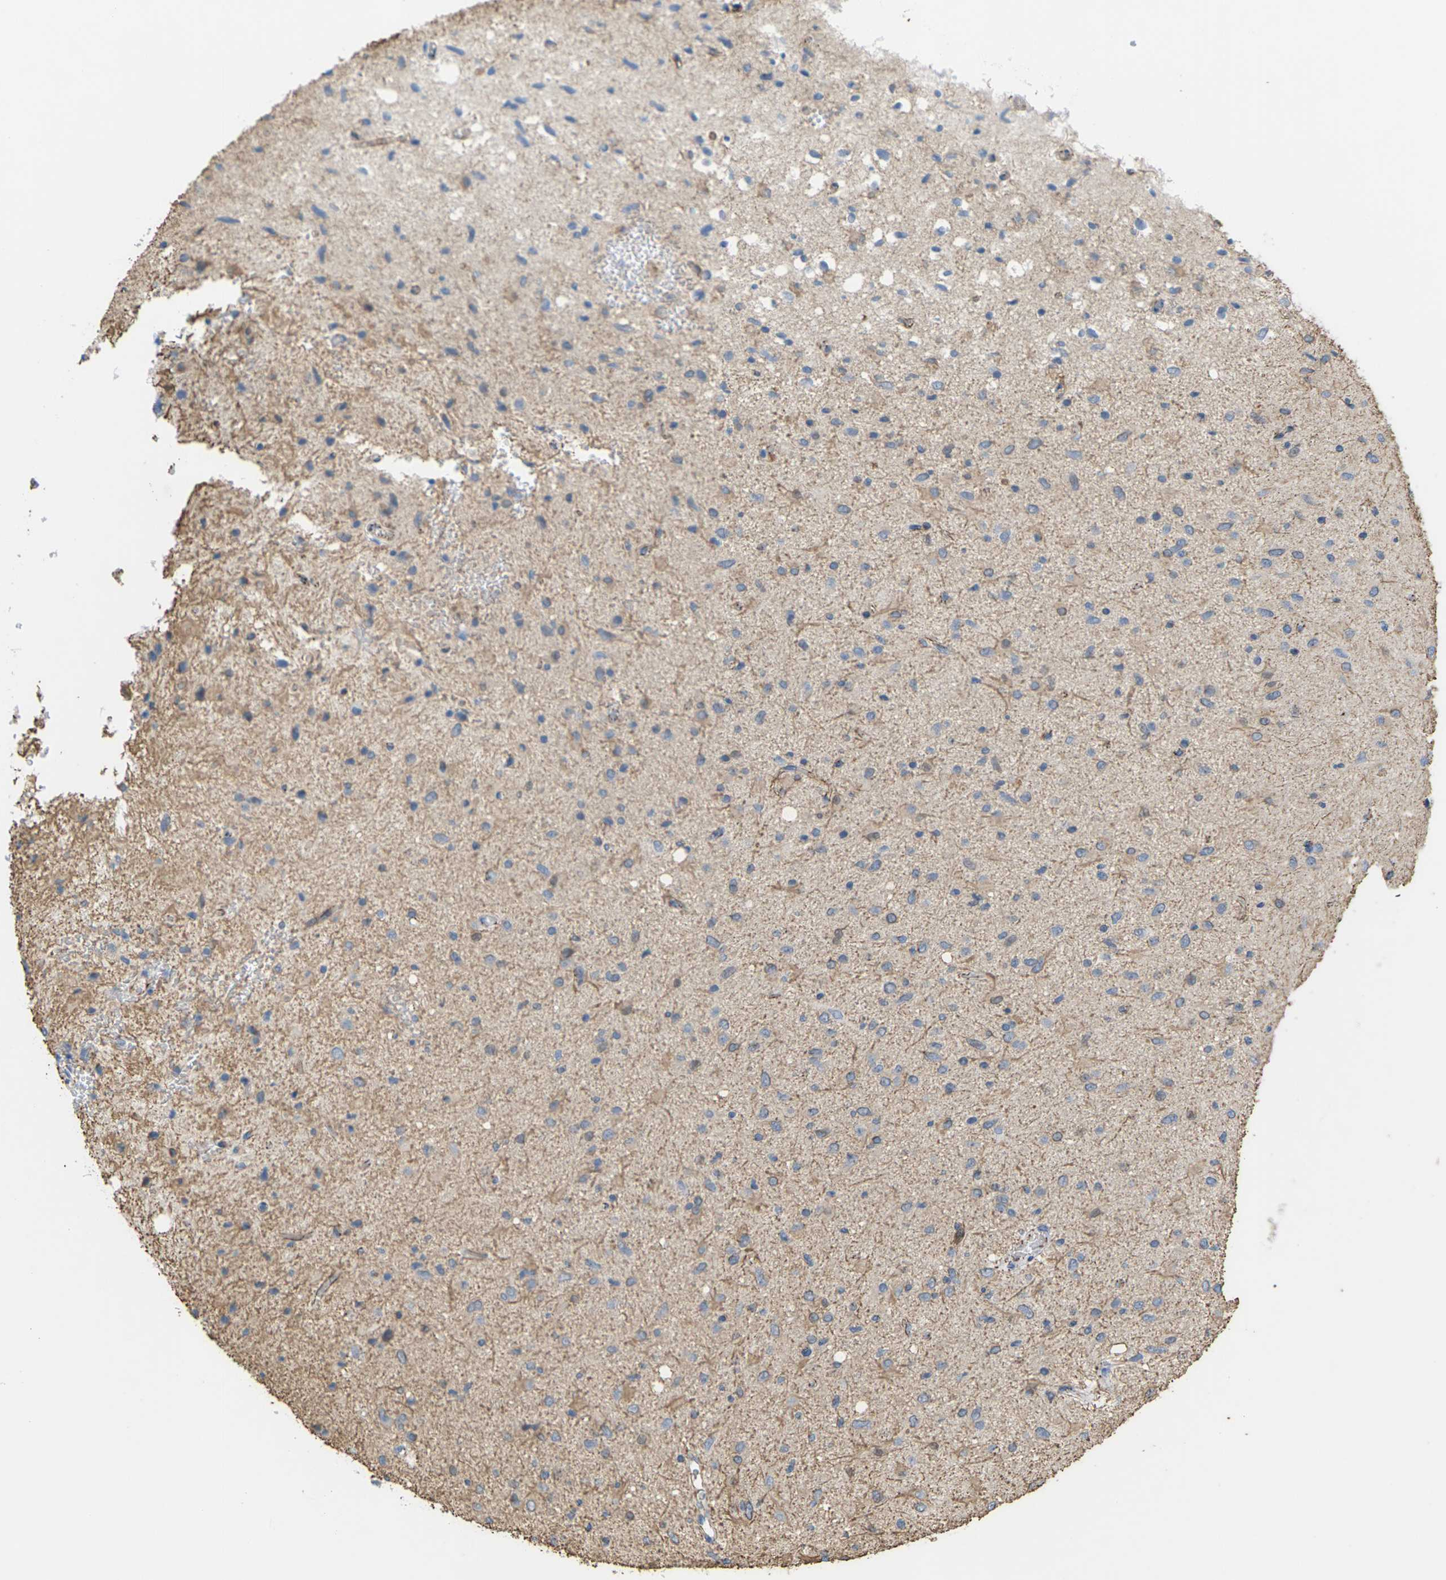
{"staining": {"intensity": "moderate", "quantity": "<25%", "location": "cytoplasmic/membranous"}, "tissue": "glioma", "cell_type": "Tumor cells", "image_type": "cancer", "snomed": [{"axis": "morphology", "description": "Glioma, malignant, Low grade"}, {"axis": "topography", "description": "Brain"}], "caption": "Malignant glioma (low-grade) stained with a protein marker demonstrates moderate staining in tumor cells.", "gene": "CLDN3", "patient": {"sex": "male", "age": 77}}